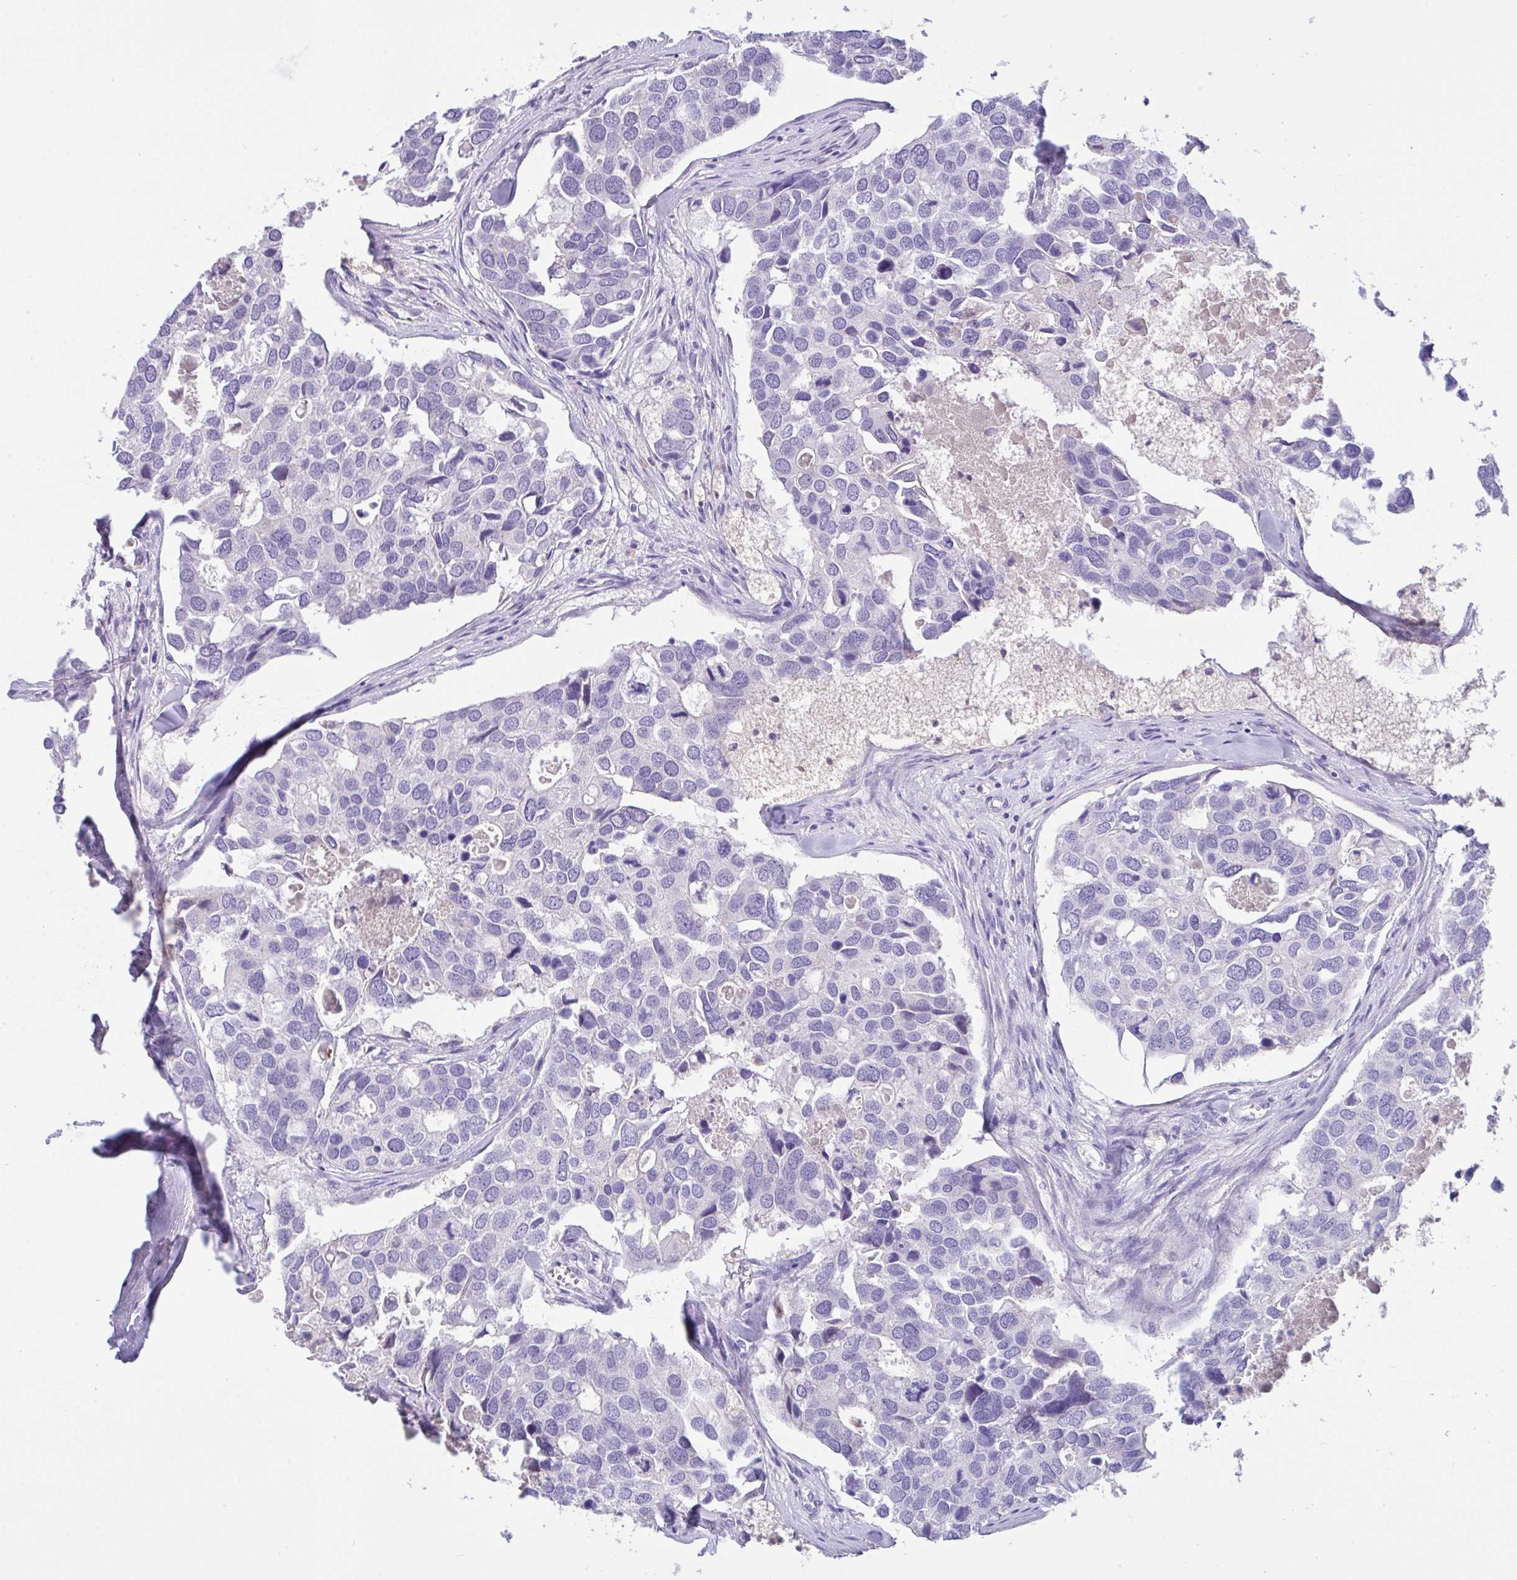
{"staining": {"intensity": "negative", "quantity": "none", "location": "none"}, "tissue": "breast cancer", "cell_type": "Tumor cells", "image_type": "cancer", "snomed": [{"axis": "morphology", "description": "Duct carcinoma"}, {"axis": "topography", "description": "Breast"}], "caption": "Immunohistochemical staining of breast cancer exhibits no significant staining in tumor cells.", "gene": "FBXL20", "patient": {"sex": "female", "age": 83}}